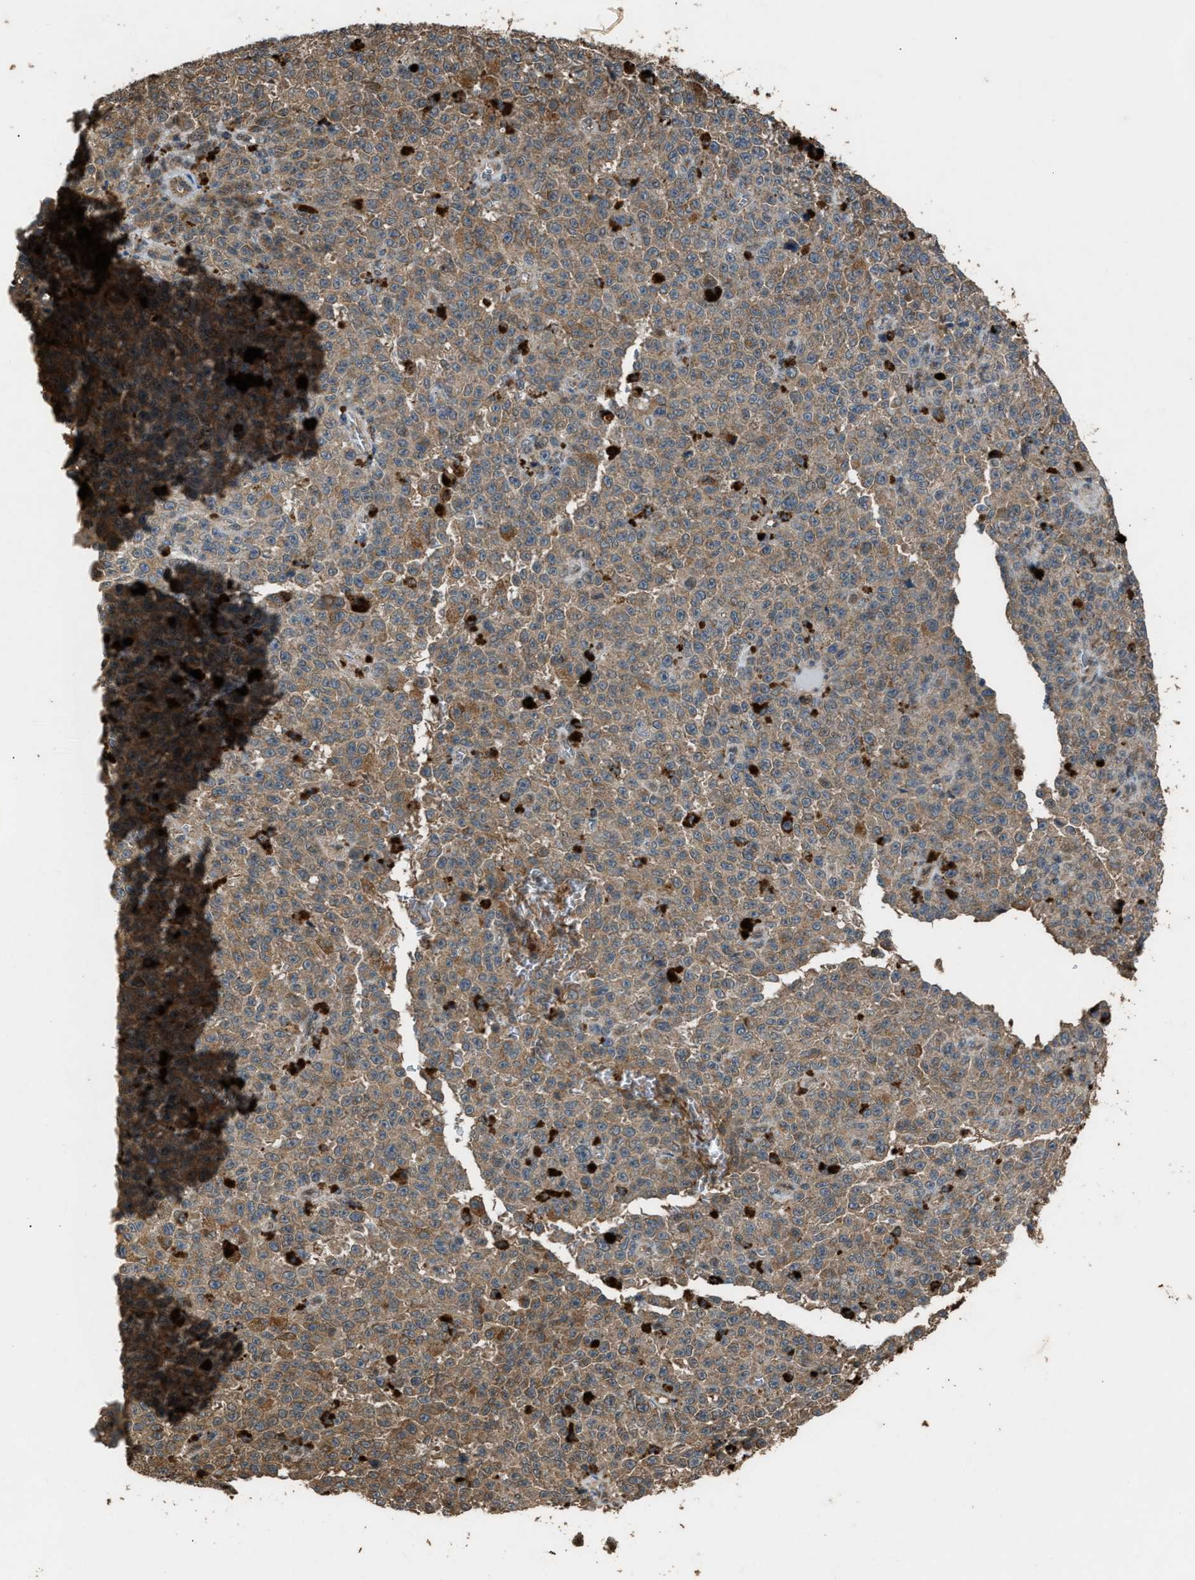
{"staining": {"intensity": "moderate", "quantity": ">75%", "location": "cytoplasmic/membranous"}, "tissue": "melanoma", "cell_type": "Tumor cells", "image_type": "cancer", "snomed": [{"axis": "morphology", "description": "Malignant melanoma, NOS"}, {"axis": "topography", "description": "Skin"}], "caption": "Immunohistochemical staining of melanoma displays medium levels of moderate cytoplasmic/membranous protein expression in approximately >75% of tumor cells.", "gene": "PSMD1", "patient": {"sex": "female", "age": 82}}